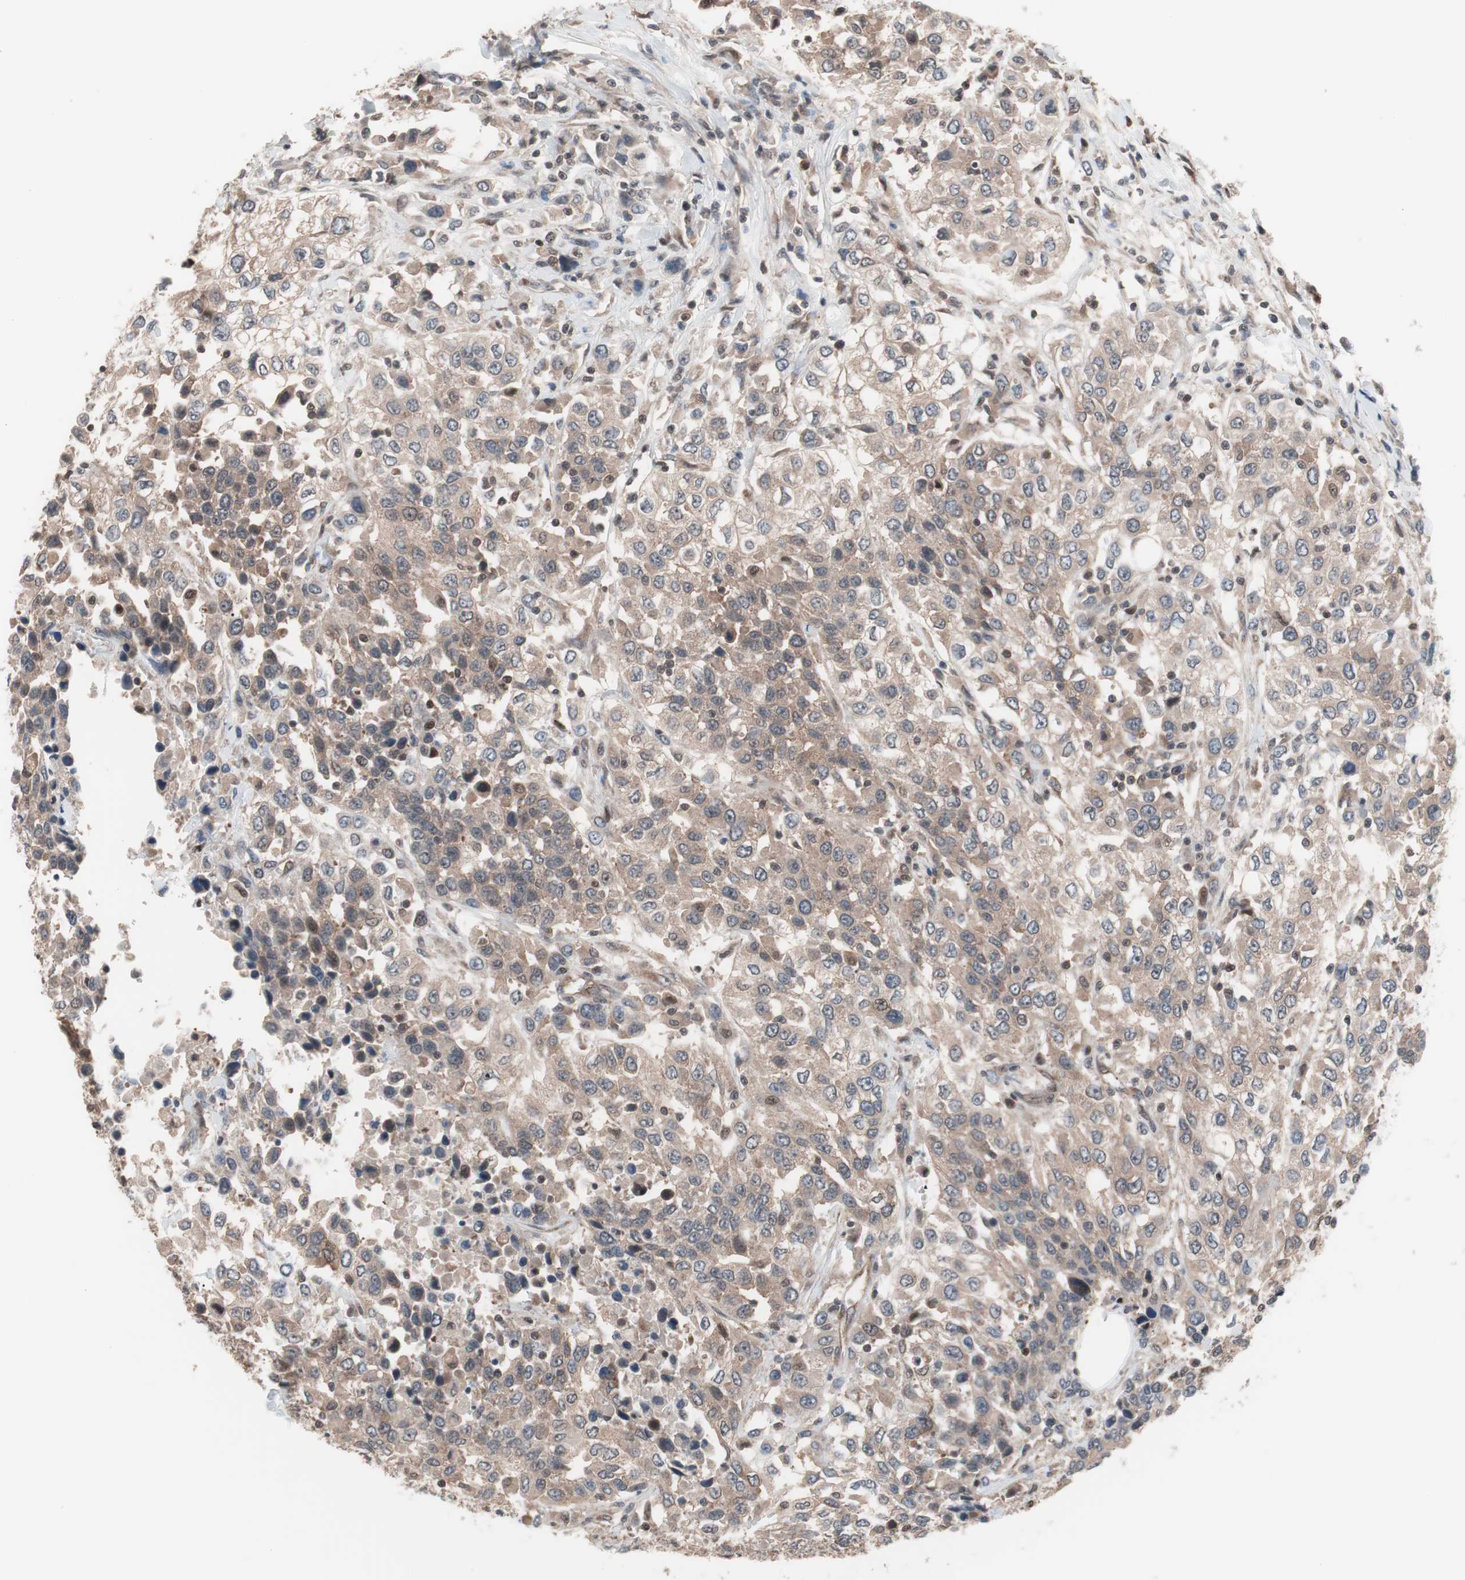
{"staining": {"intensity": "weak", "quantity": "<25%", "location": "cytoplasmic/membranous"}, "tissue": "urothelial cancer", "cell_type": "Tumor cells", "image_type": "cancer", "snomed": [{"axis": "morphology", "description": "Urothelial carcinoma, High grade"}, {"axis": "topography", "description": "Urinary bladder"}], "caption": "Tumor cells show no significant protein positivity in urothelial cancer.", "gene": "IRS1", "patient": {"sex": "female", "age": 80}}